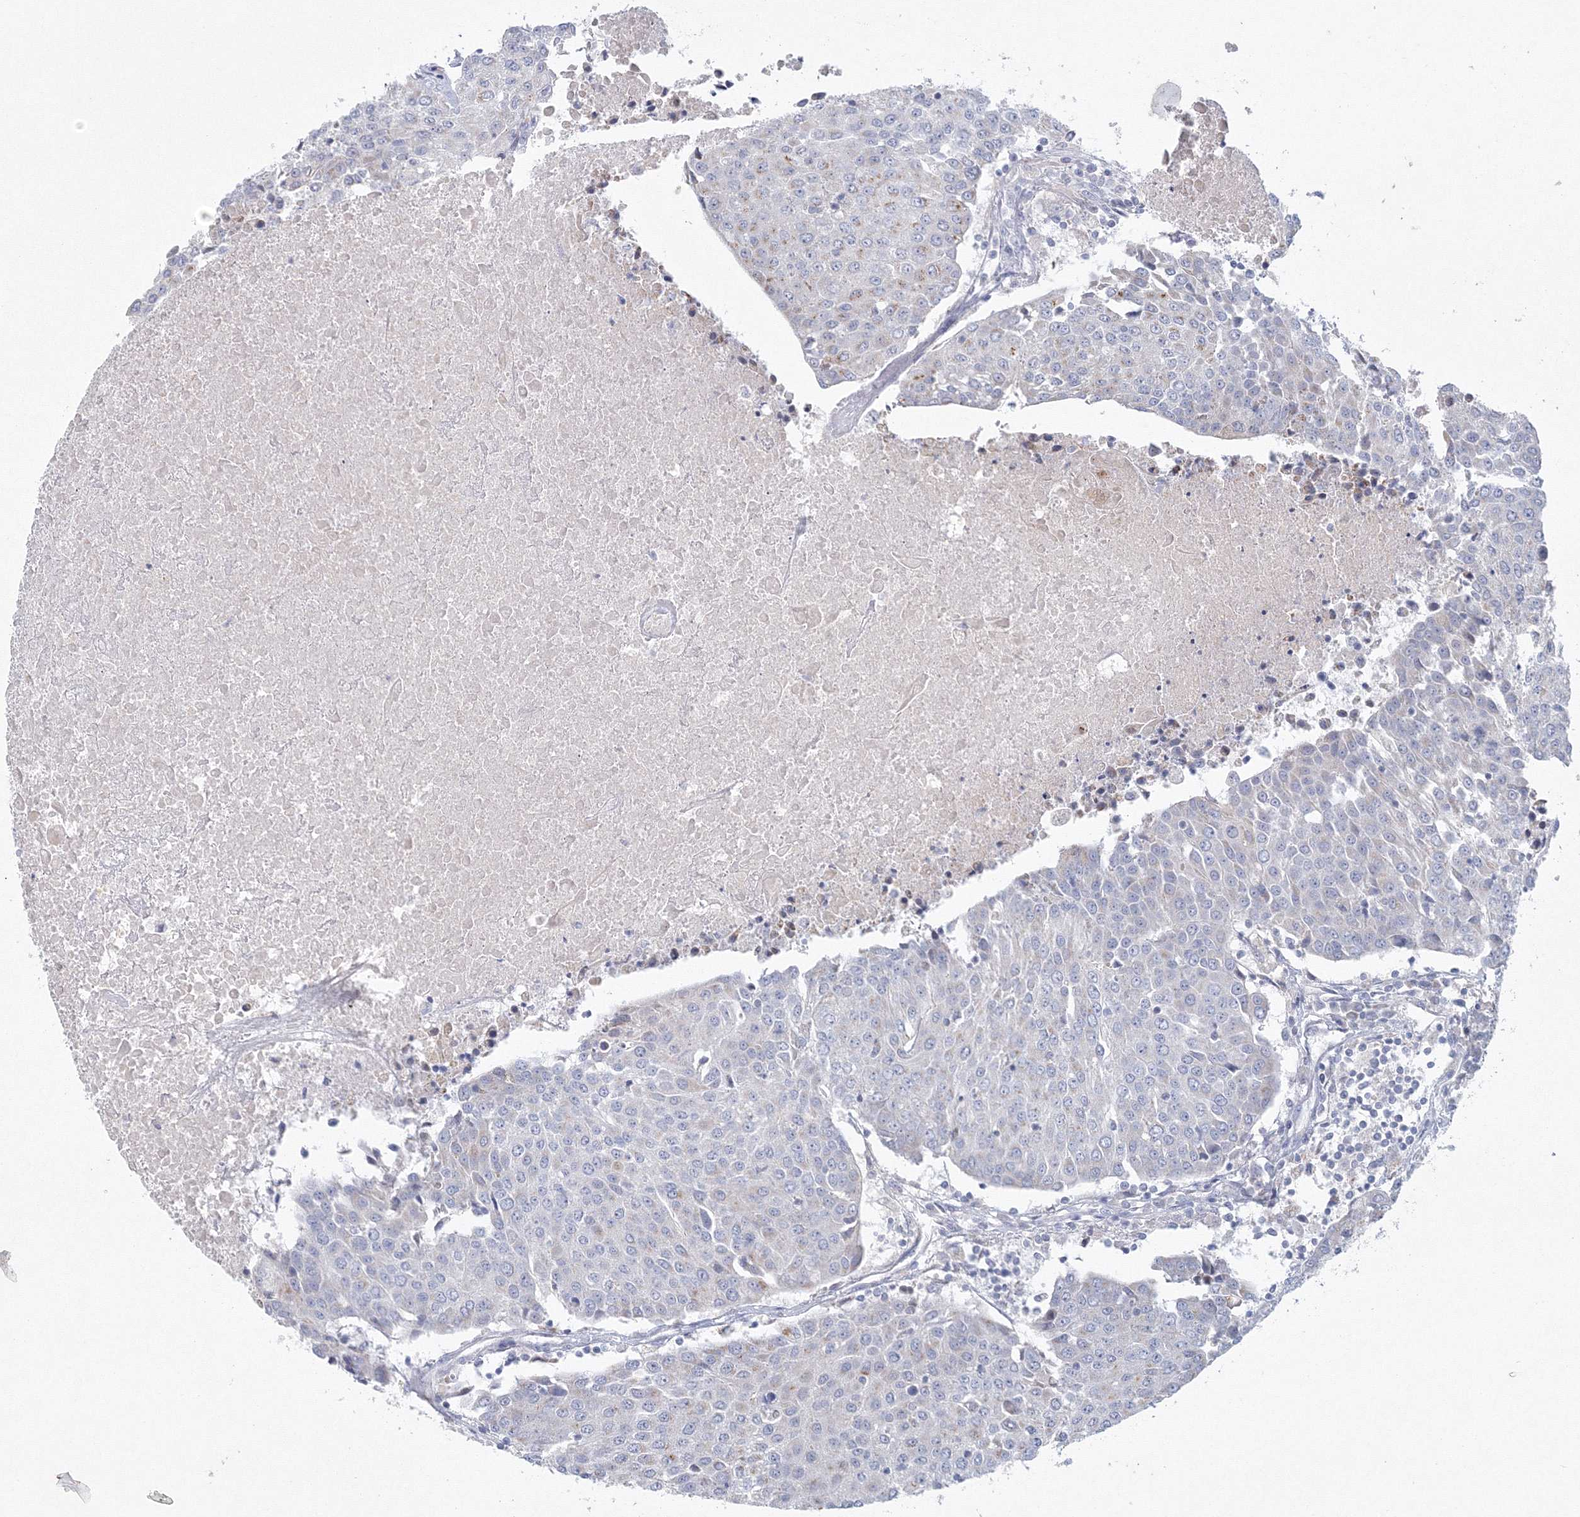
{"staining": {"intensity": "negative", "quantity": "none", "location": "none"}, "tissue": "urothelial cancer", "cell_type": "Tumor cells", "image_type": "cancer", "snomed": [{"axis": "morphology", "description": "Urothelial carcinoma, High grade"}, {"axis": "topography", "description": "Urinary bladder"}], "caption": "Immunohistochemical staining of human urothelial cancer displays no significant staining in tumor cells. (Stains: DAB (3,3'-diaminobenzidine) IHC with hematoxylin counter stain, Microscopy: brightfield microscopy at high magnification).", "gene": "NIPAL1", "patient": {"sex": "female", "age": 85}}